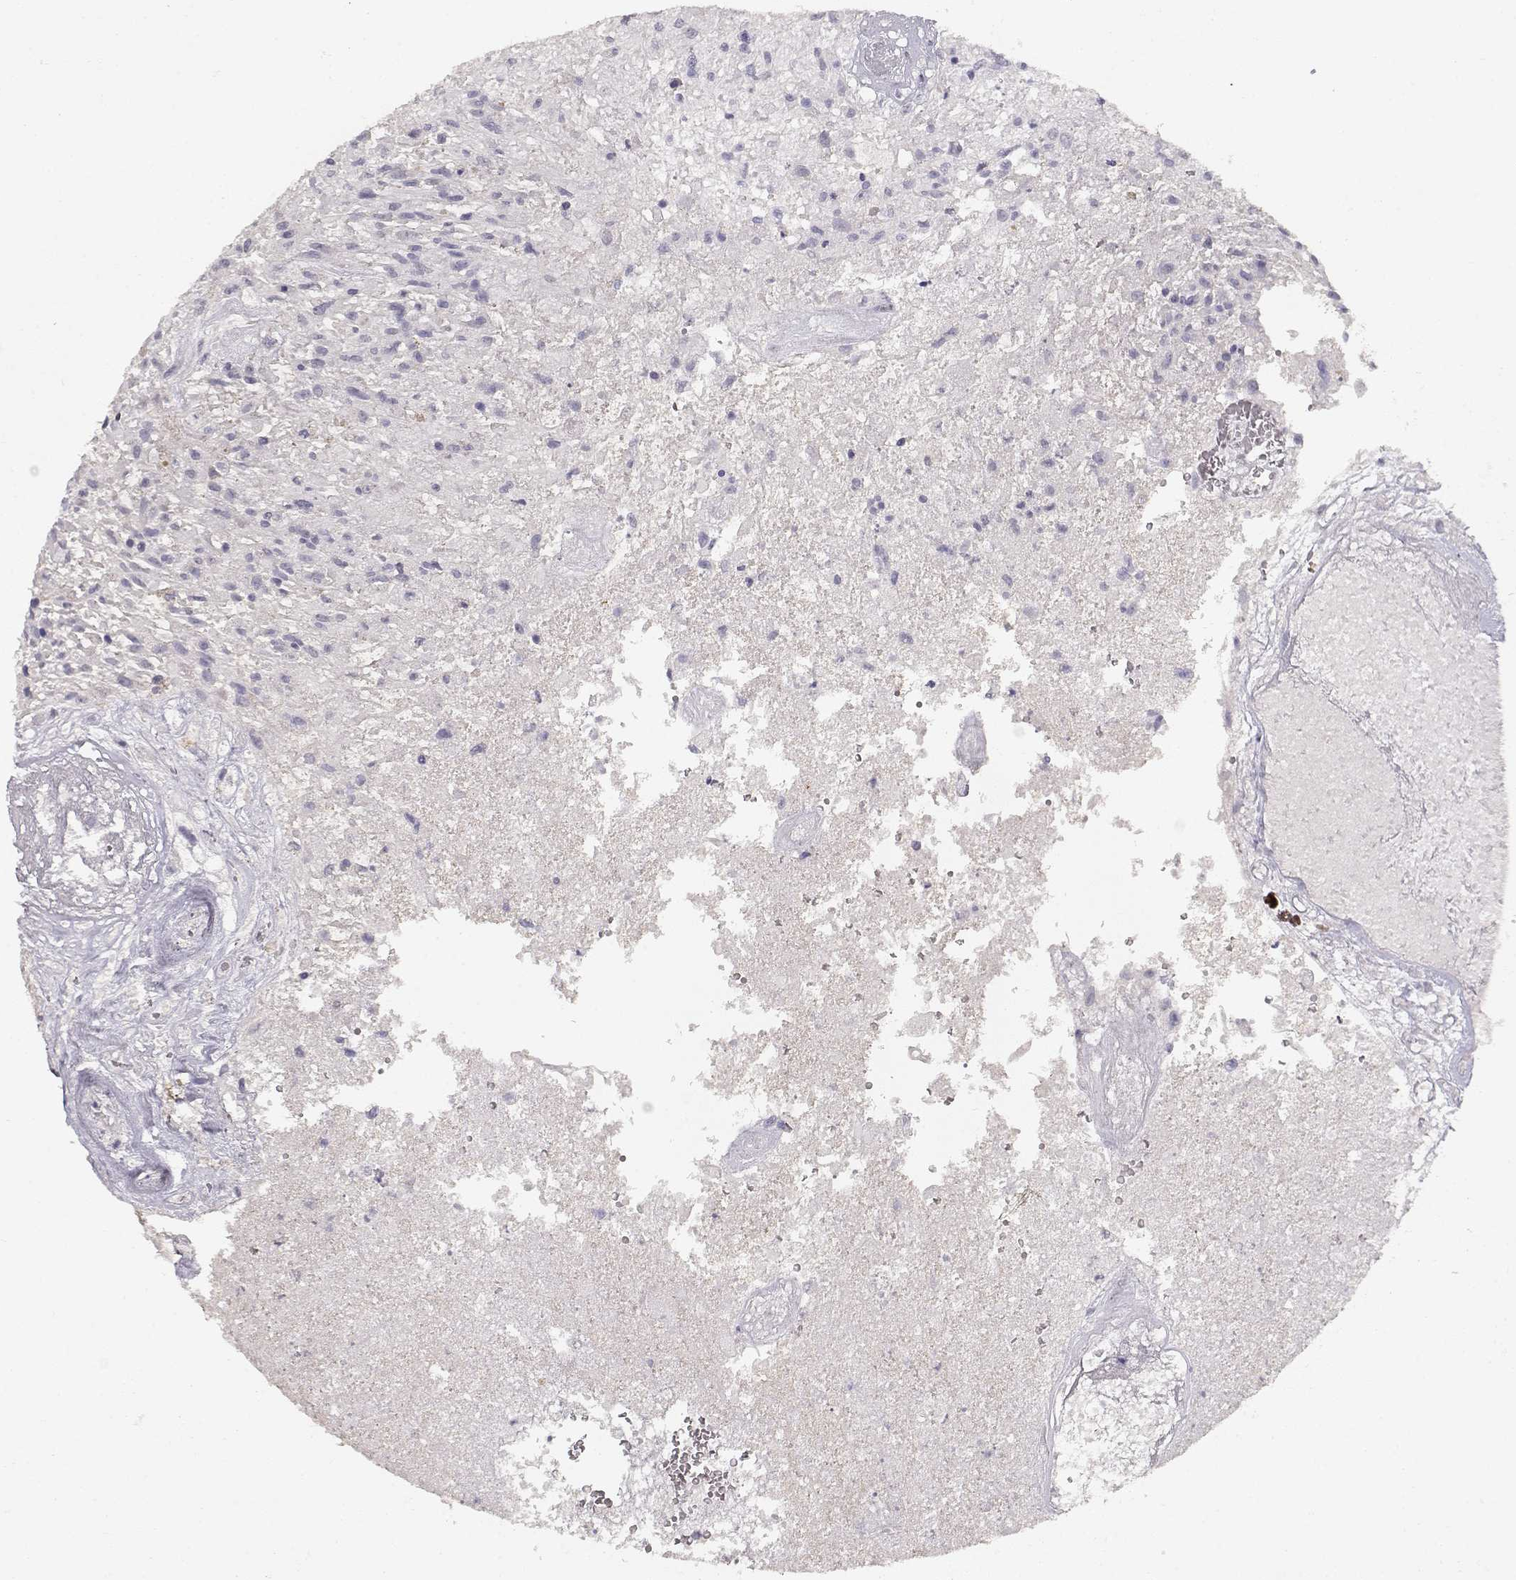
{"staining": {"intensity": "negative", "quantity": "none", "location": "none"}, "tissue": "glioma", "cell_type": "Tumor cells", "image_type": "cancer", "snomed": [{"axis": "morphology", "description": "Glioma, malignant, High grade"}, {"axis": "topography", "description": "Brain"}], "caption": "Immunohistochemical staining of malignant glioma (high-grade) reveals no significant staining in tumor cells.", "gene": "TPH2", "patient": {"sex": "male", "age": 56}}